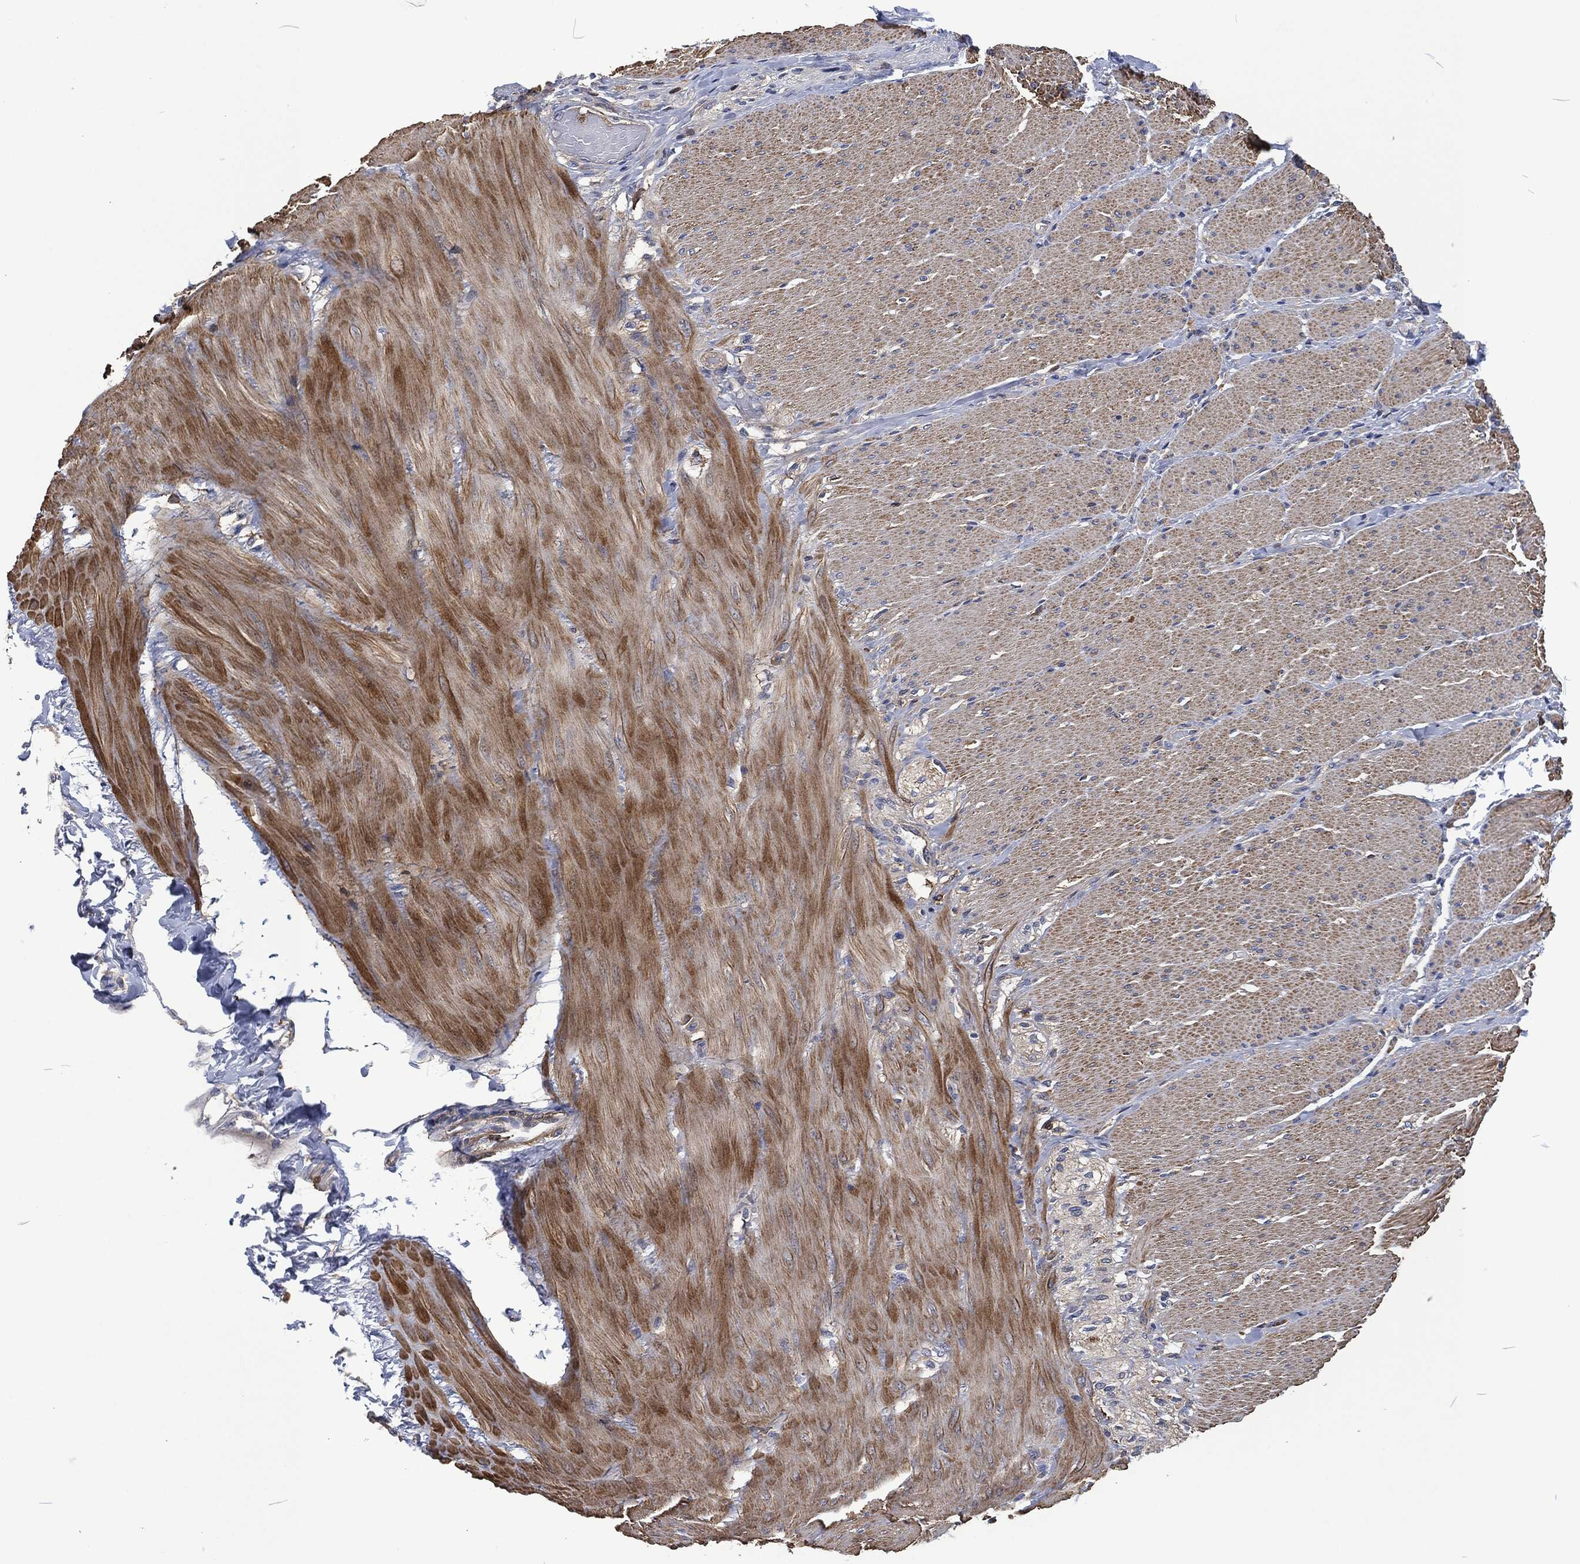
{"staining": {"intensity": "negative", "quantity": "none", "location": "none"}, "tissue": "soft tissue", "cell_type": "Fibroblasts", "image_type": "normal", "snomed": [{"axis": "morphology", "description": "Normal tissue, NOS"}, {"axis": "topography", "description": "Smooth muscle"}, {"axis": "topography", "description": "Duodenum"}, {"axis": "topography", "description": "Peripheral nerve tissue"}], "caption": "This is a micrograph of immunohistochemistry staining of unremarkable soft tissue, which shows no staining in fibroblasts.", "gene": "LGALS9", "patient": {"sex": "female", "age": 61}}